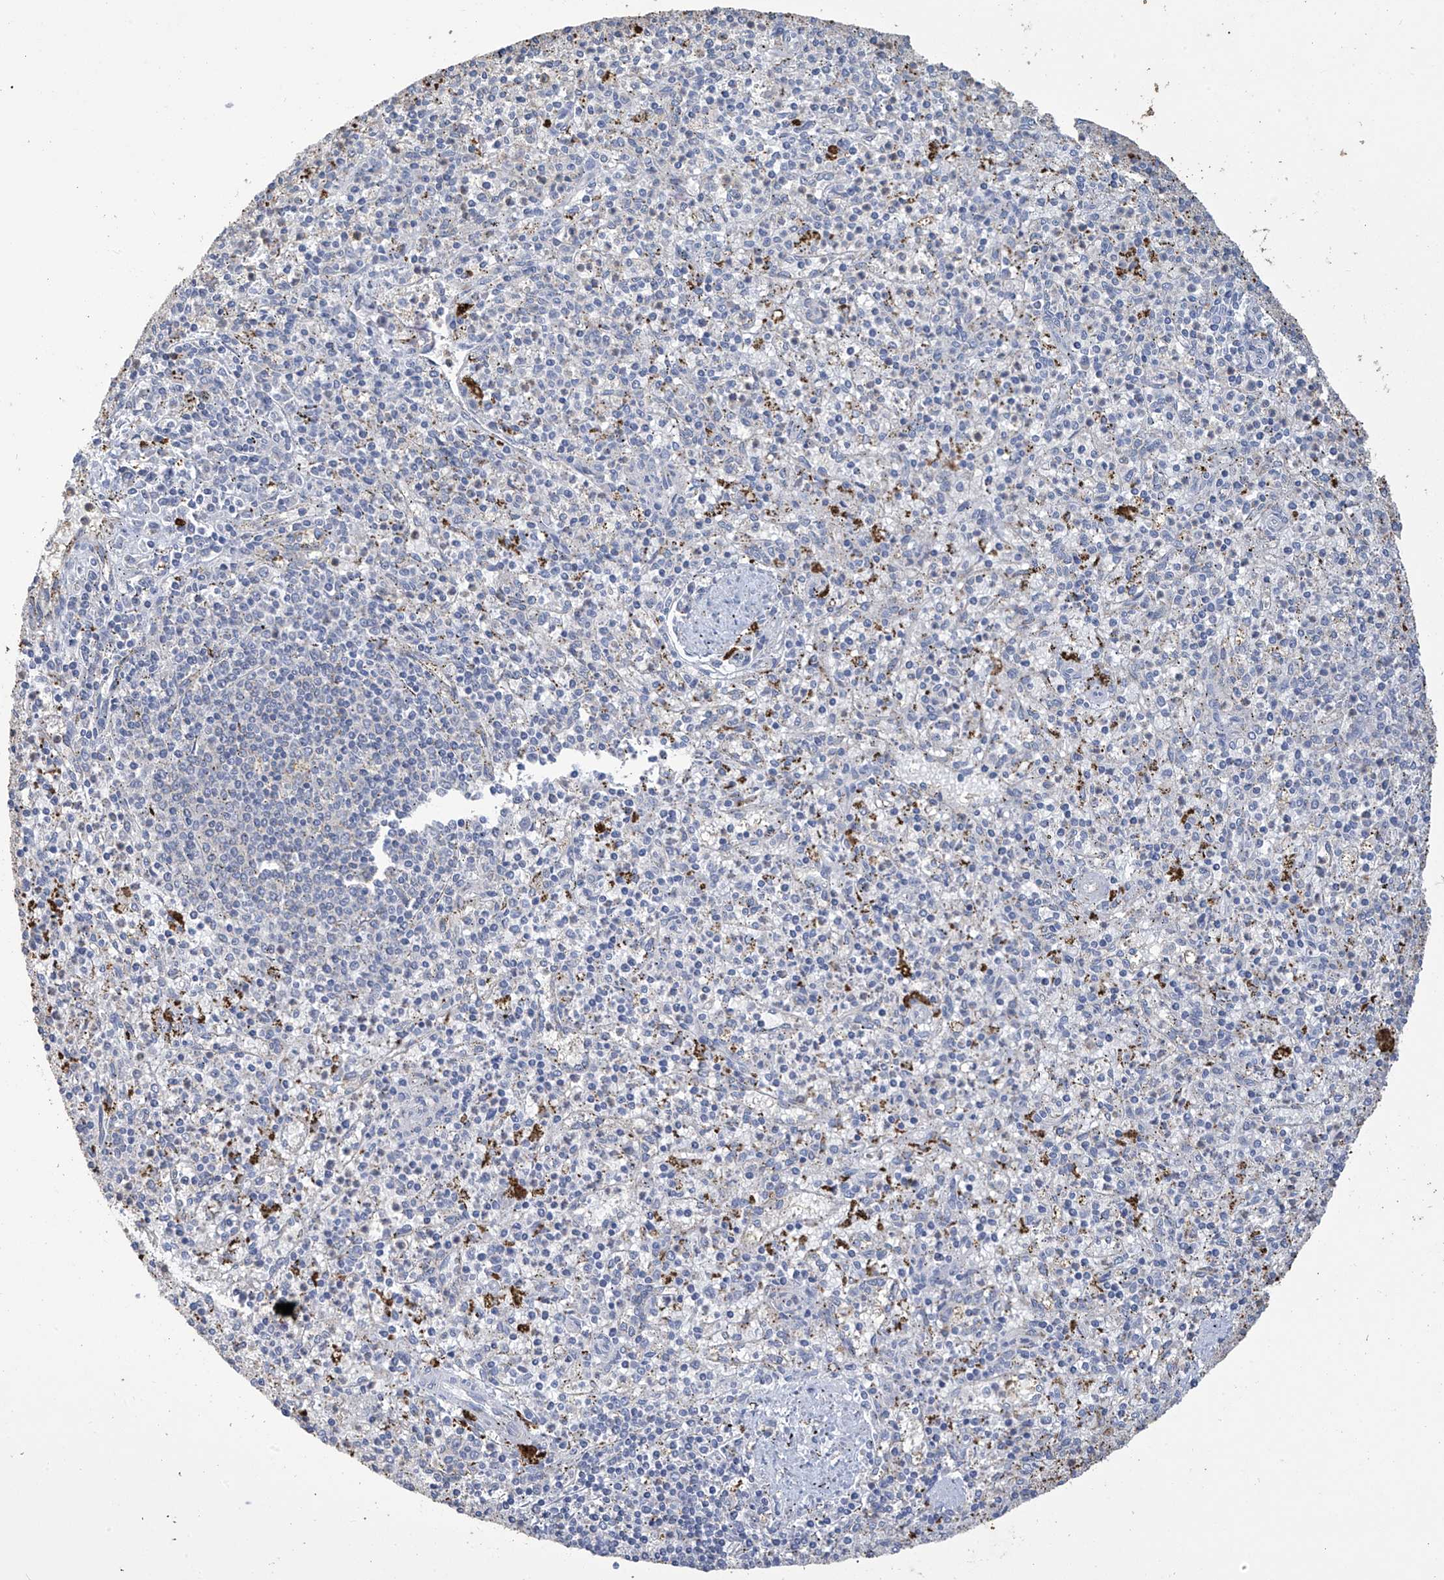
{"staining": {"intensity": "negative", "quantity": "none", "location": "none"}, "tissue": "spleen", "cell_type": "Cells in red pulp", "image_type": "normal", "snomed": [{"axis": "morphology", "description": "Normal tissue, NOS"}, {"axis": "topography", "description": "Spleen"}], "caption": "A photomicrograph of human spleen is negative for staining in cells in red pulp. The staining was performed using DAB (3,3'-diaminobenzidine) to visualize the protein expression in brown, while the nuclei were stained in blue with hematoxylin (Magnification: 20x).", "gene": "OGT", "patient": {"sex": "male", "age": 72}}